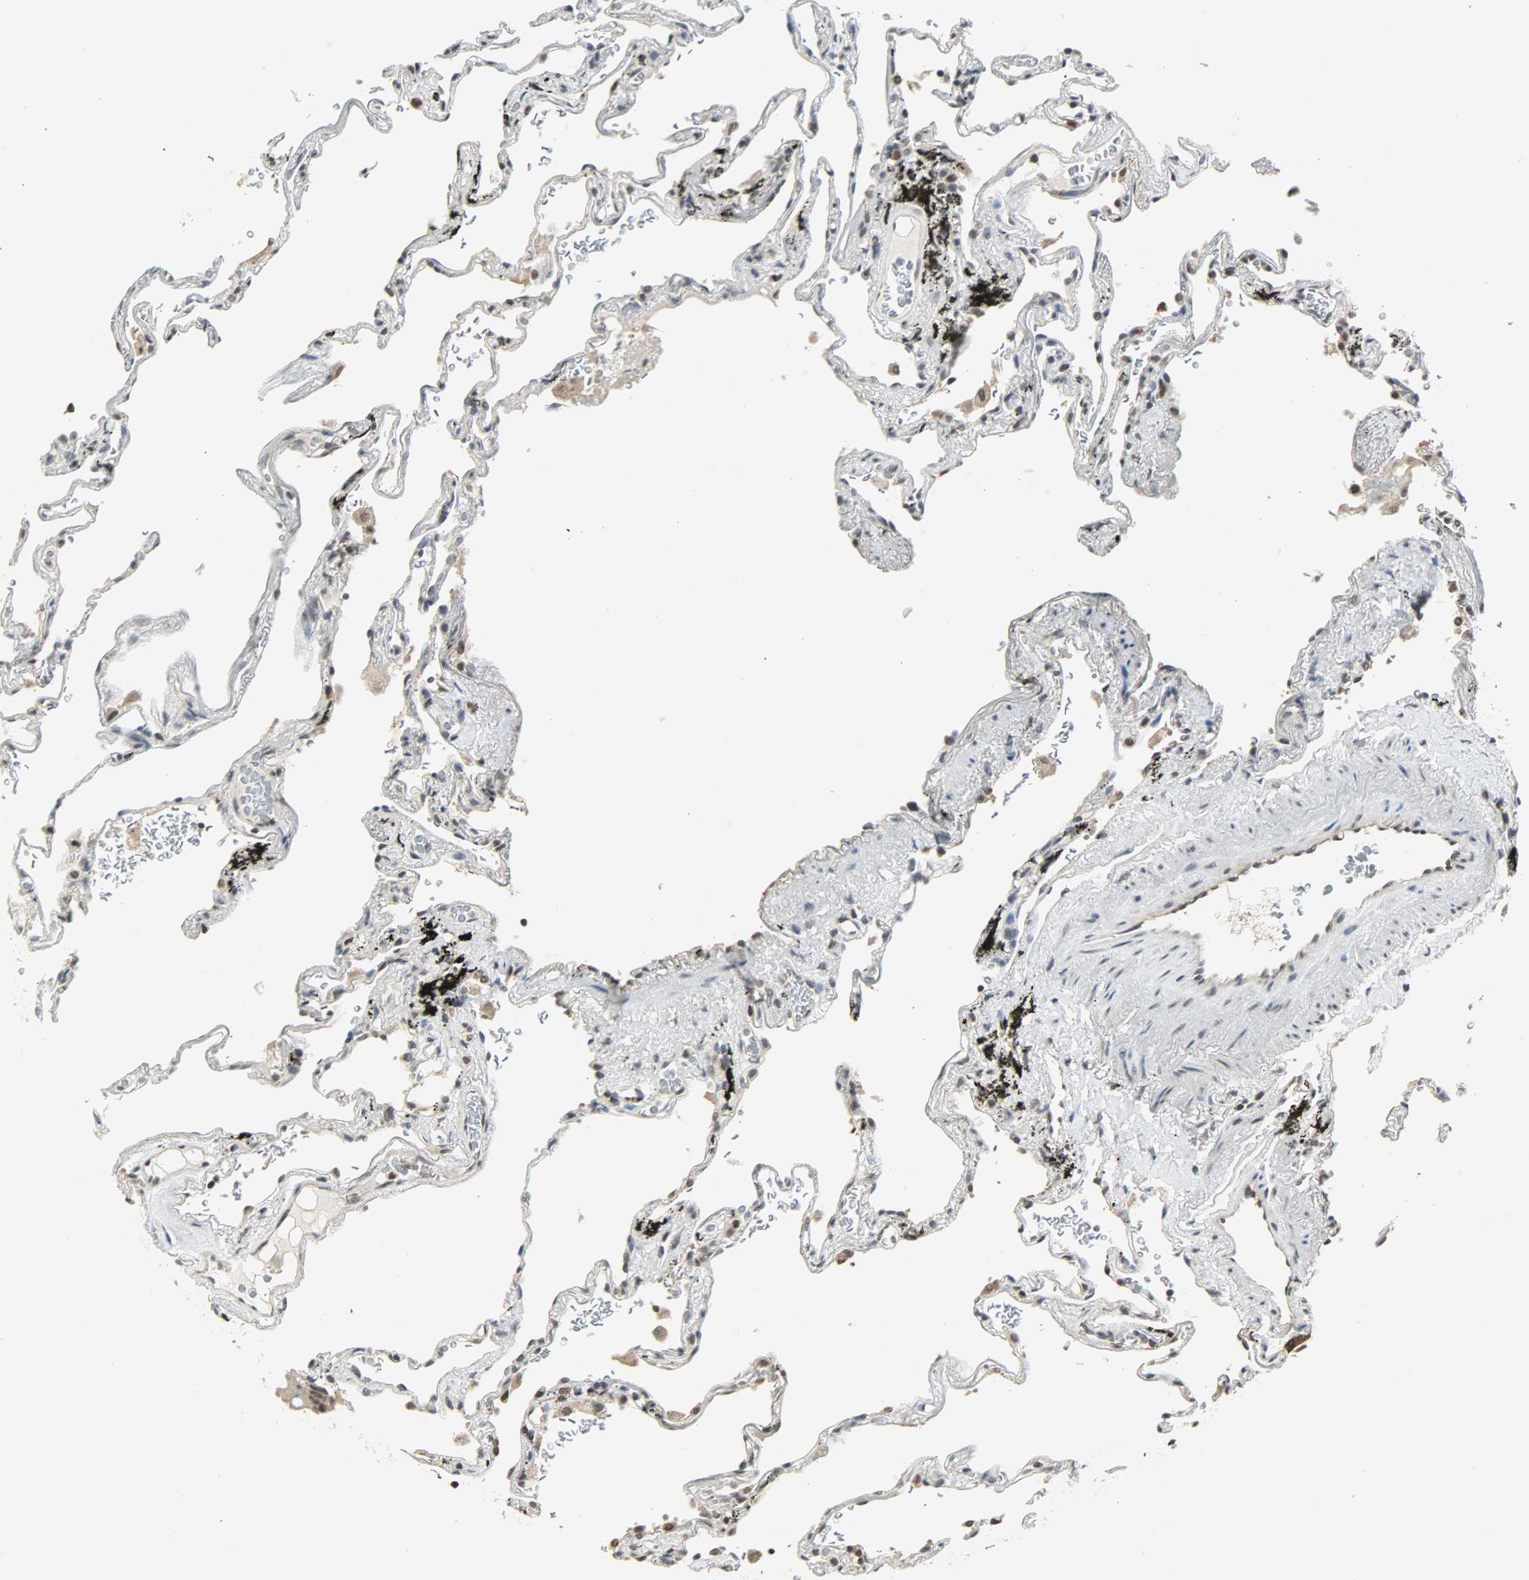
{"staining": {"intensity": "weak", "quantity": "<25%", "location": "nuclear"}, "tissue": "lung", "cell_type": "Alveolar cells", "image_type": "normal", "snomed": [{"axis": "morphology", "description": "Normal tissue, NOS"}, {"axis": "morphology", "description": "Inflammation, NOS"}, {"axis": "topography", "description": "Lung"}], "caption": "High power microscopy histopathology image of an immunohistochemistry (IHC) photomicrograph of unremarkable lung, revealing no significant expression in alveolar cells. (Stains: DAB (3,3'-diaminobenzidine) IHC with hematoxylin counter stain, Microscopy: brightfield microscopy at high magnification).", "gene": "SMARCA5", "patient": {"sex": "male", "age": 69}}